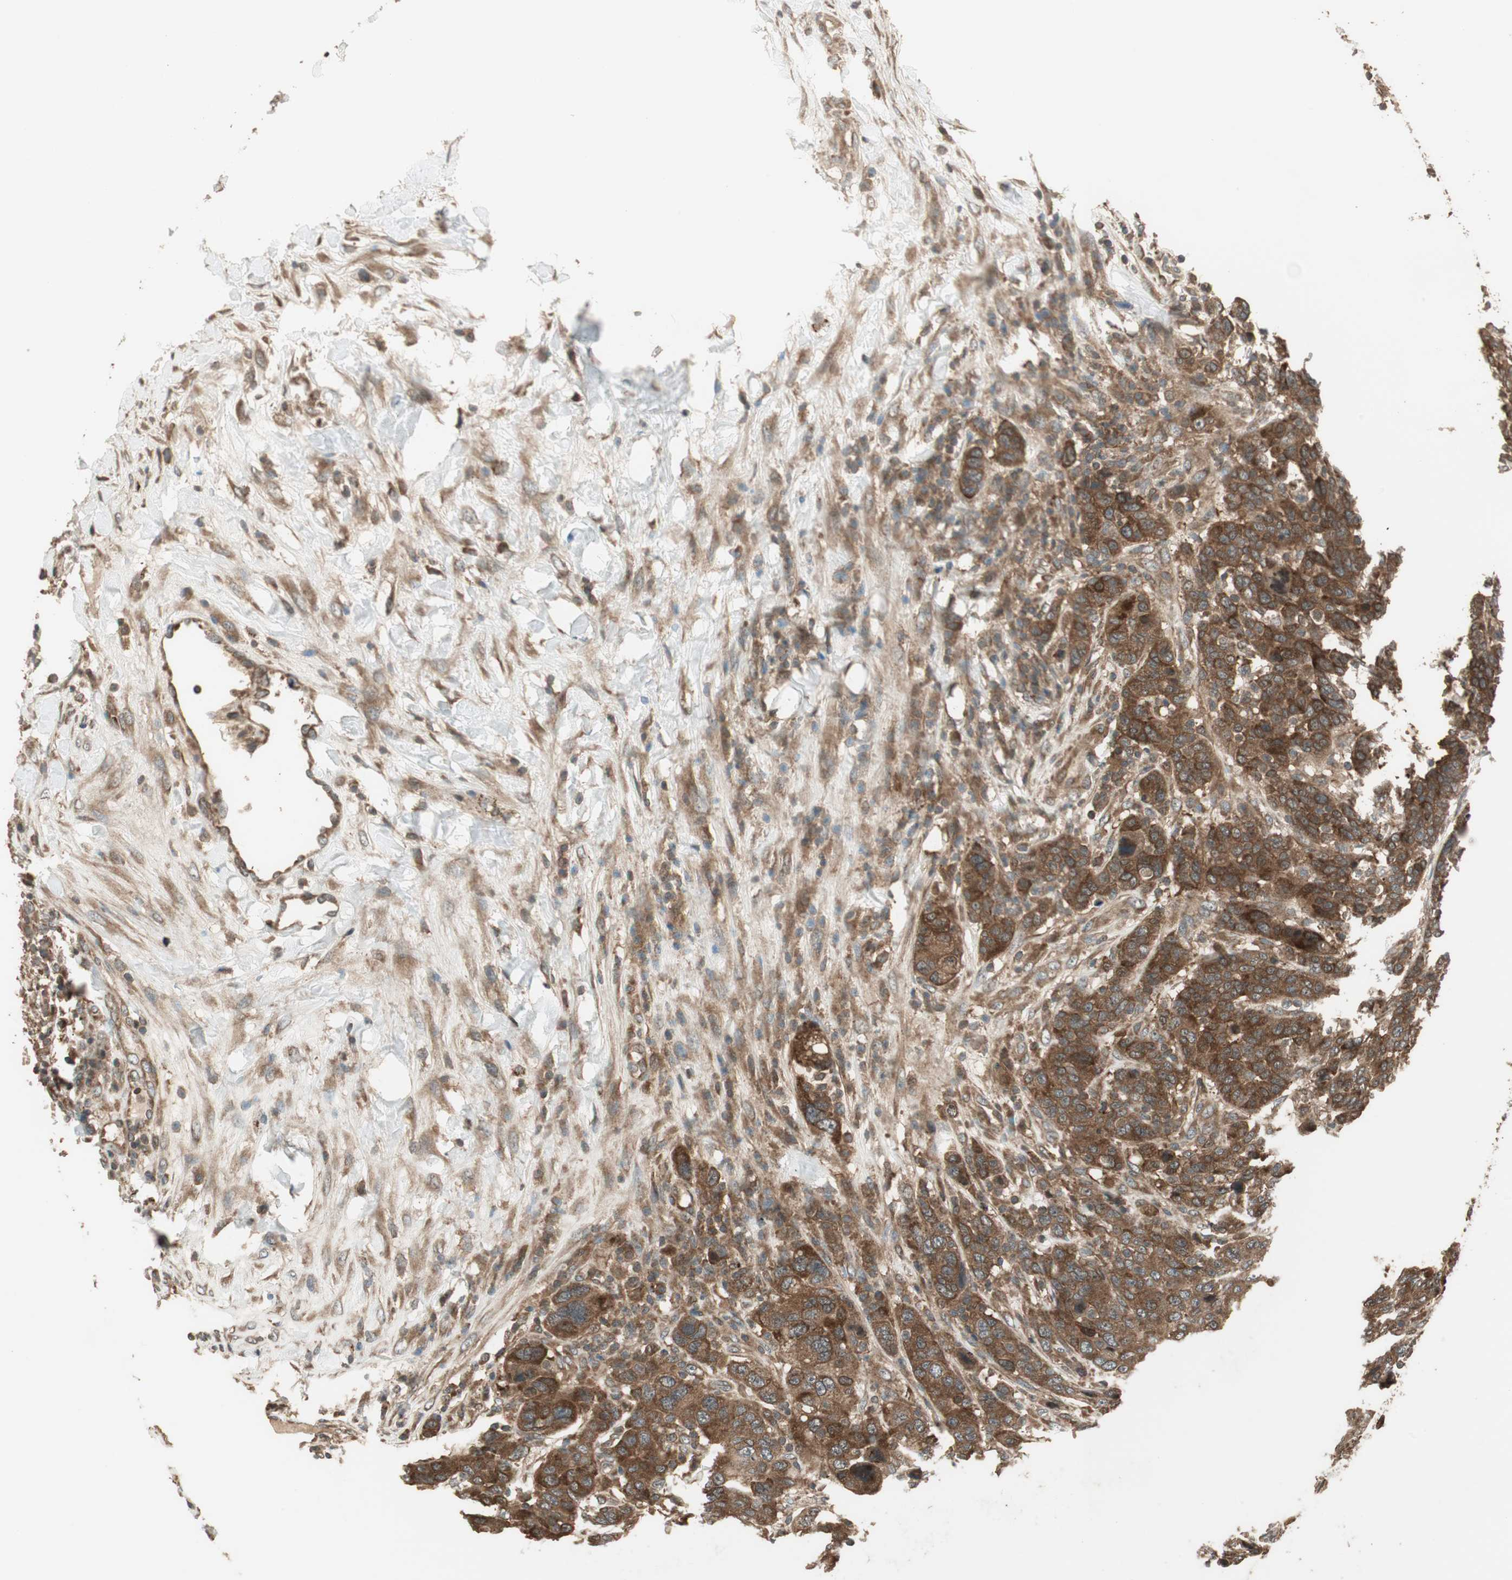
{"staining": {"intensity": "strong", "quantity": ">75%", "location": "cytoplasmic/membranous"}, "tissue": "breast cancer", "cell_type": "Tumor cells", "image_type": "cancer", "snomed": [{"axis": "morphology", "description": "Duct carcinoma"}, {"axis": "topography", "description": "Breast"}], "caption": "IHC (DAB) staining of intraductal carcinoma (breast) exhibits strong cytoplasmic/membranous protein positivity in approximately >75% of tumor cells.", "gene": "CNOT4", "patient": {"sex": "female", "age": 37}}